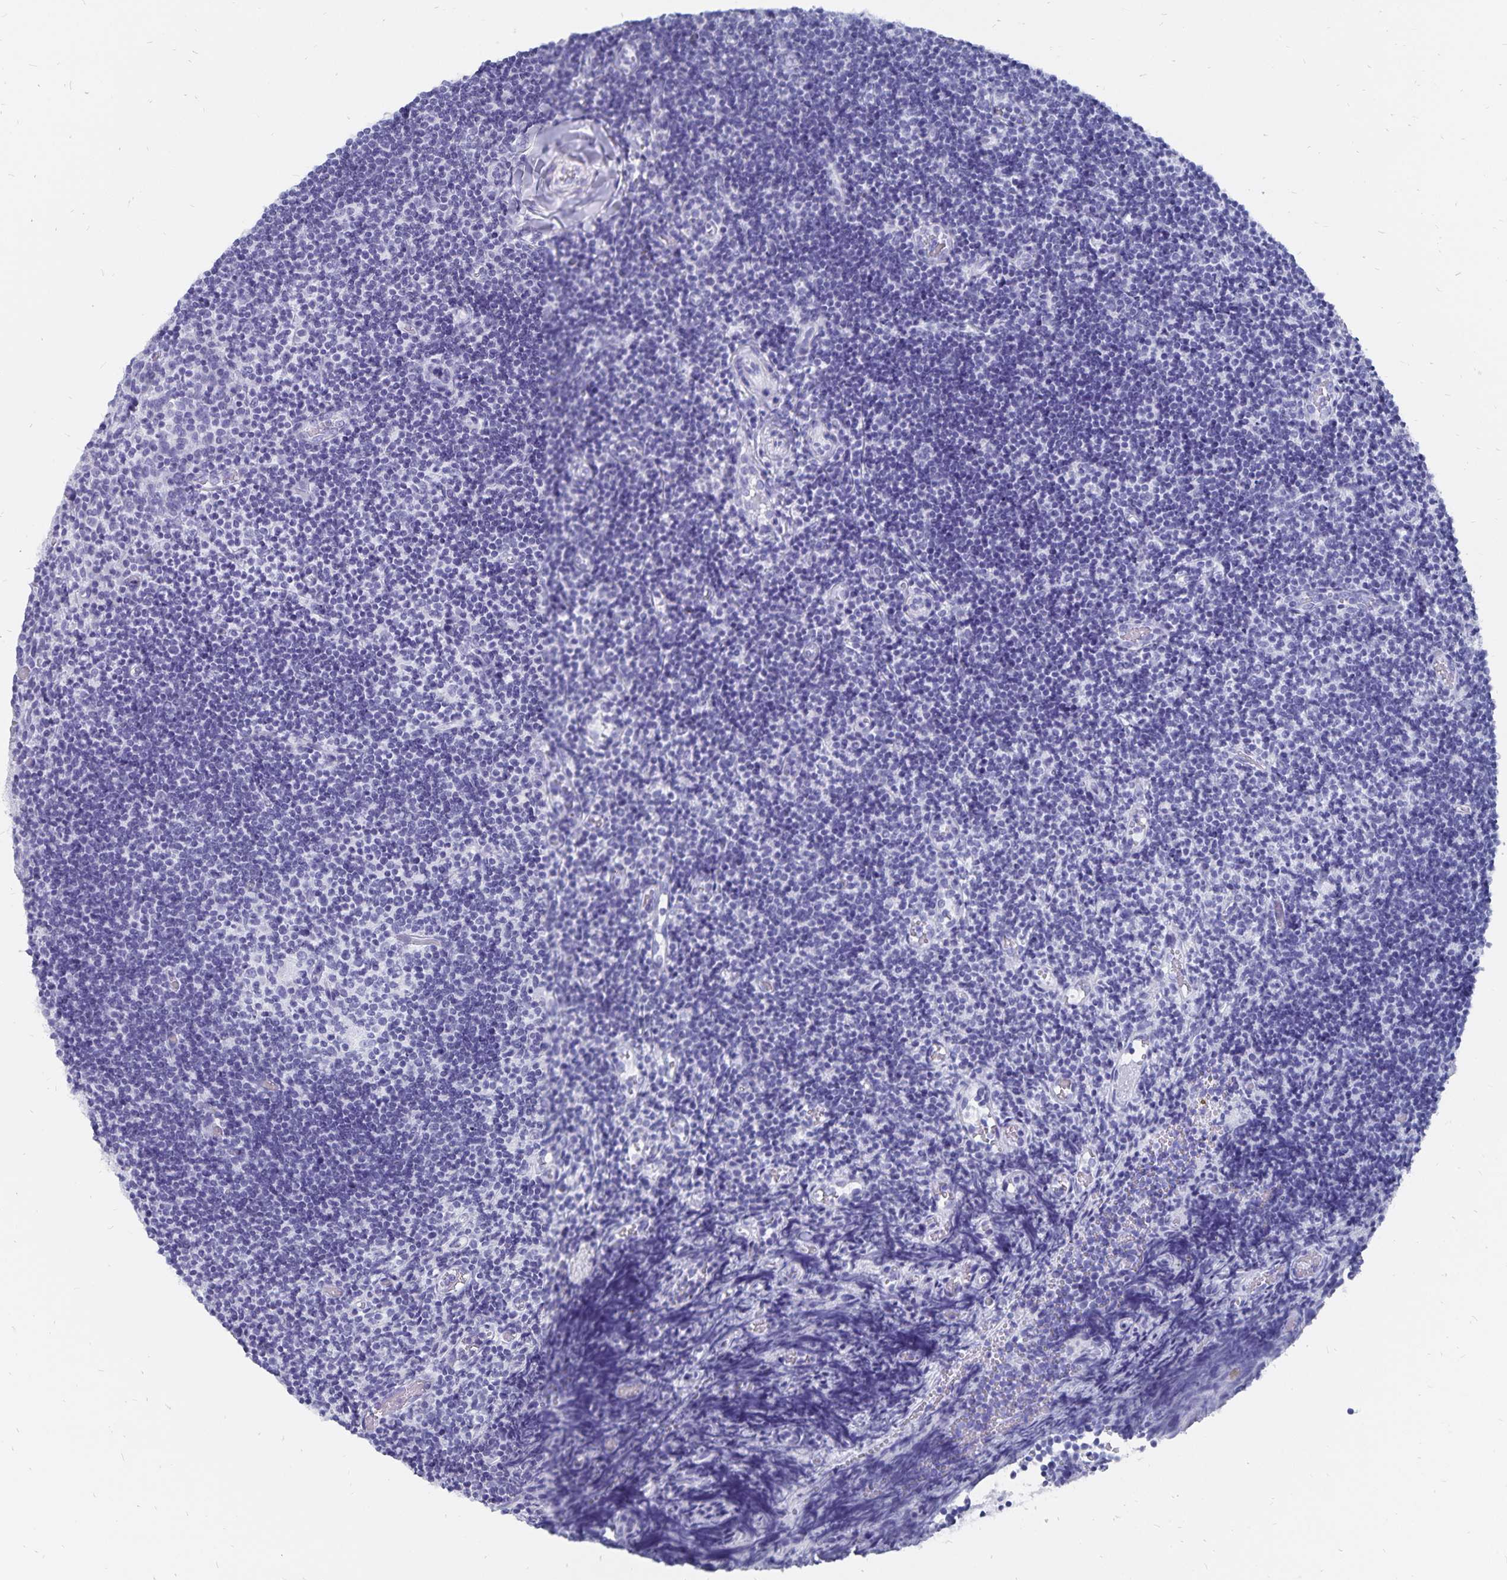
{"staining": {"intensity": "negative", "quantity": "none", "location": "none"}, "tissue": "tonsil", "cell_type": "Germinal center cells", "image_type": "normal", "snomed": [{"axis": "morphology", "description": "Normal tissue, NOS"}, {"axis": "topography", "description": "Tonsil"}], "caption": "IHC image of unremarkable tonsil: tonsil stained with DAB demonstrates no significant protein expression in germinal center cells.", "gene": "ADH1A", "patient": {"sex": "female", "age": 10}}